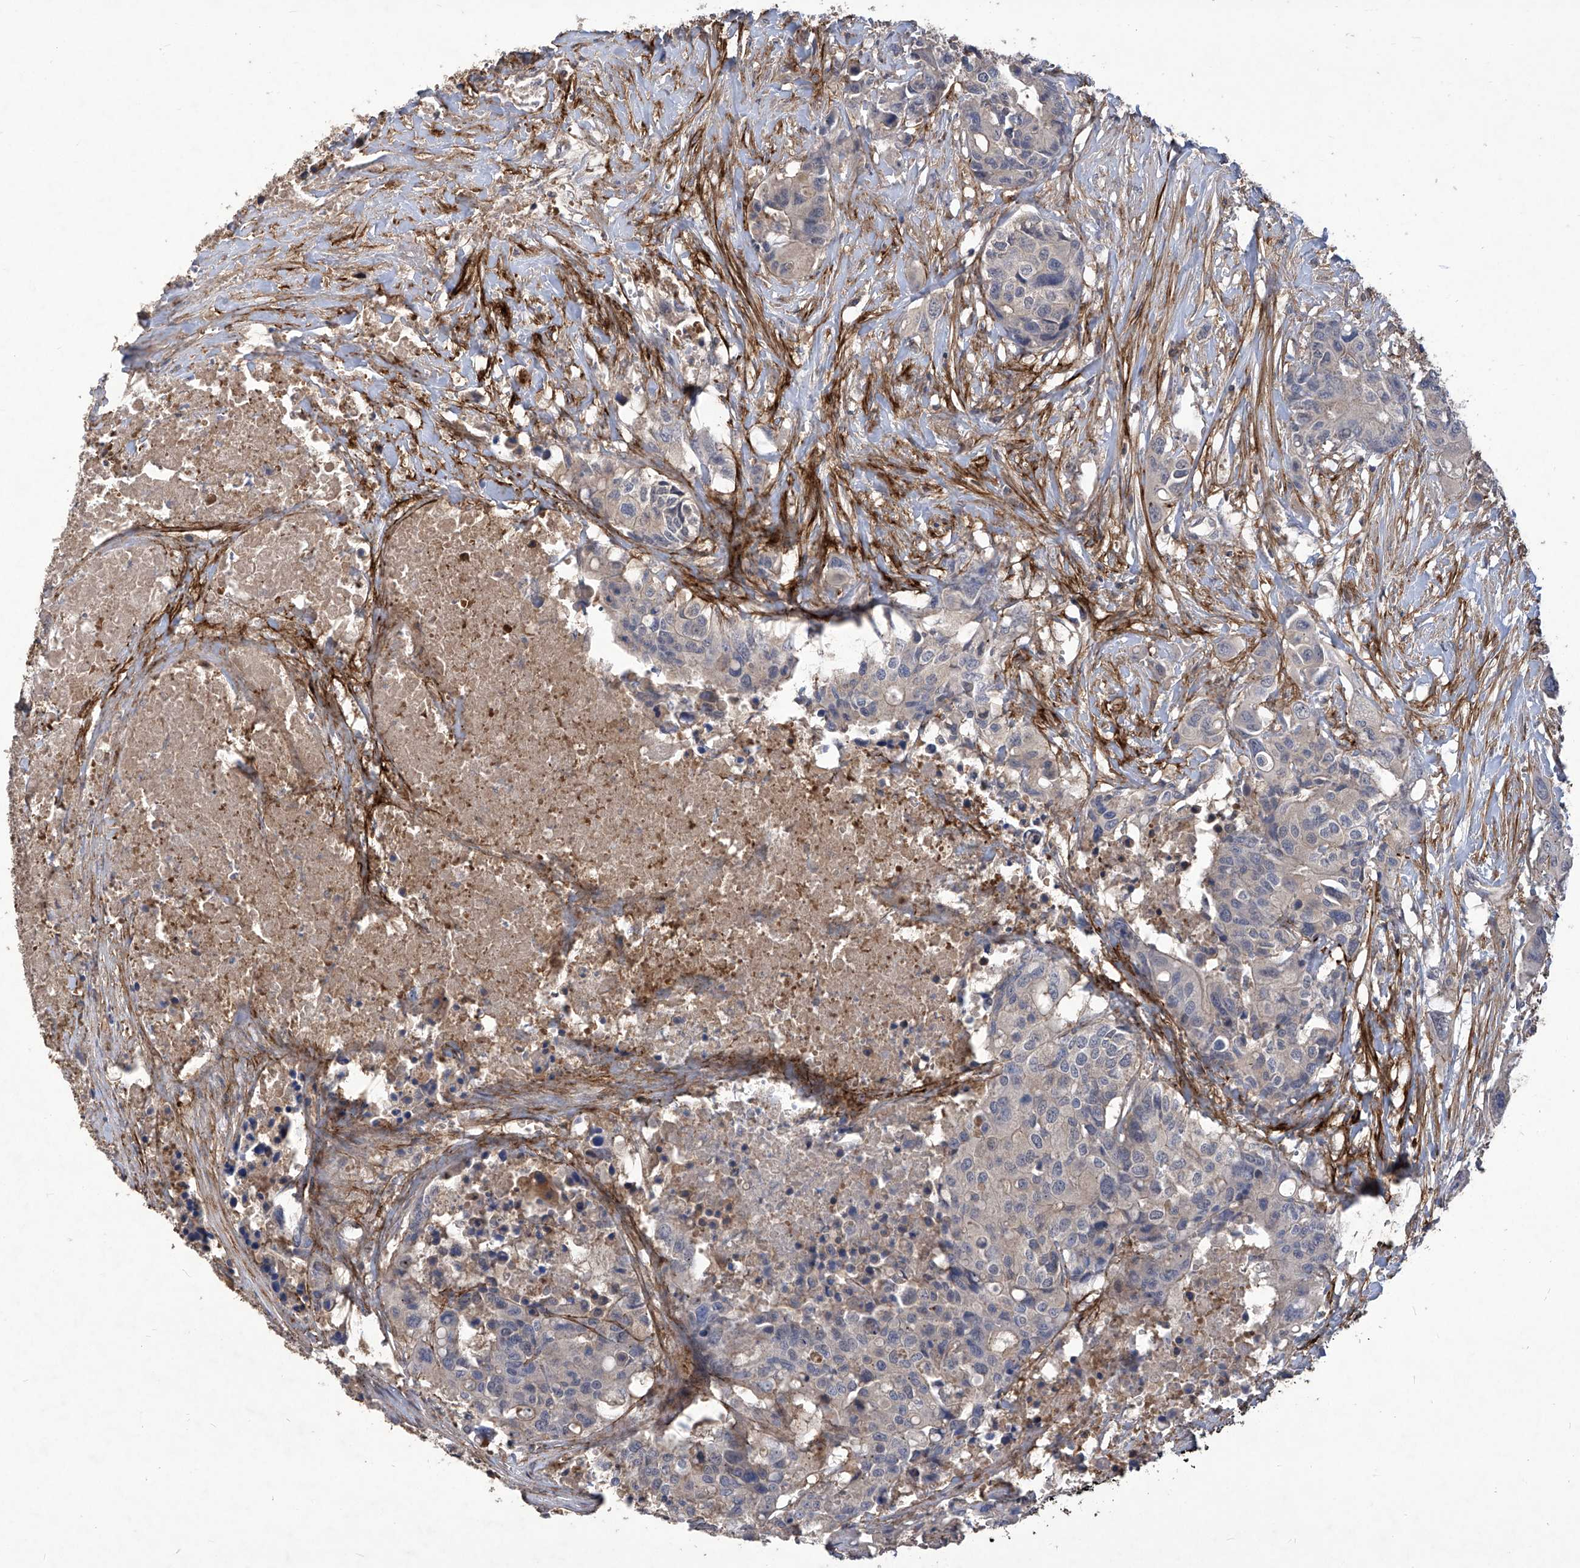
{"staining": {"intensity": "negative", "quantity": "none", "location": "none"}, "tissue": "colorectal cancer", "cell_type": "Tumor cells", "image_type": "cancer", "snomed": [{"axis": "morphology", "description": "Adenocarcinoma, NOS"}, {"axis": "topography", "description": "Colon"}], "caption": "Tumor cells show no significant protein positivity in adenocarcinoma (colorectal). (DAB (3,3'-diaminobenzidine) immunohistochemistry visualized using brightfield microscopy, high magnification).", "gene": "TXNIP", "patient": {"sex": "male", "age": 77}}